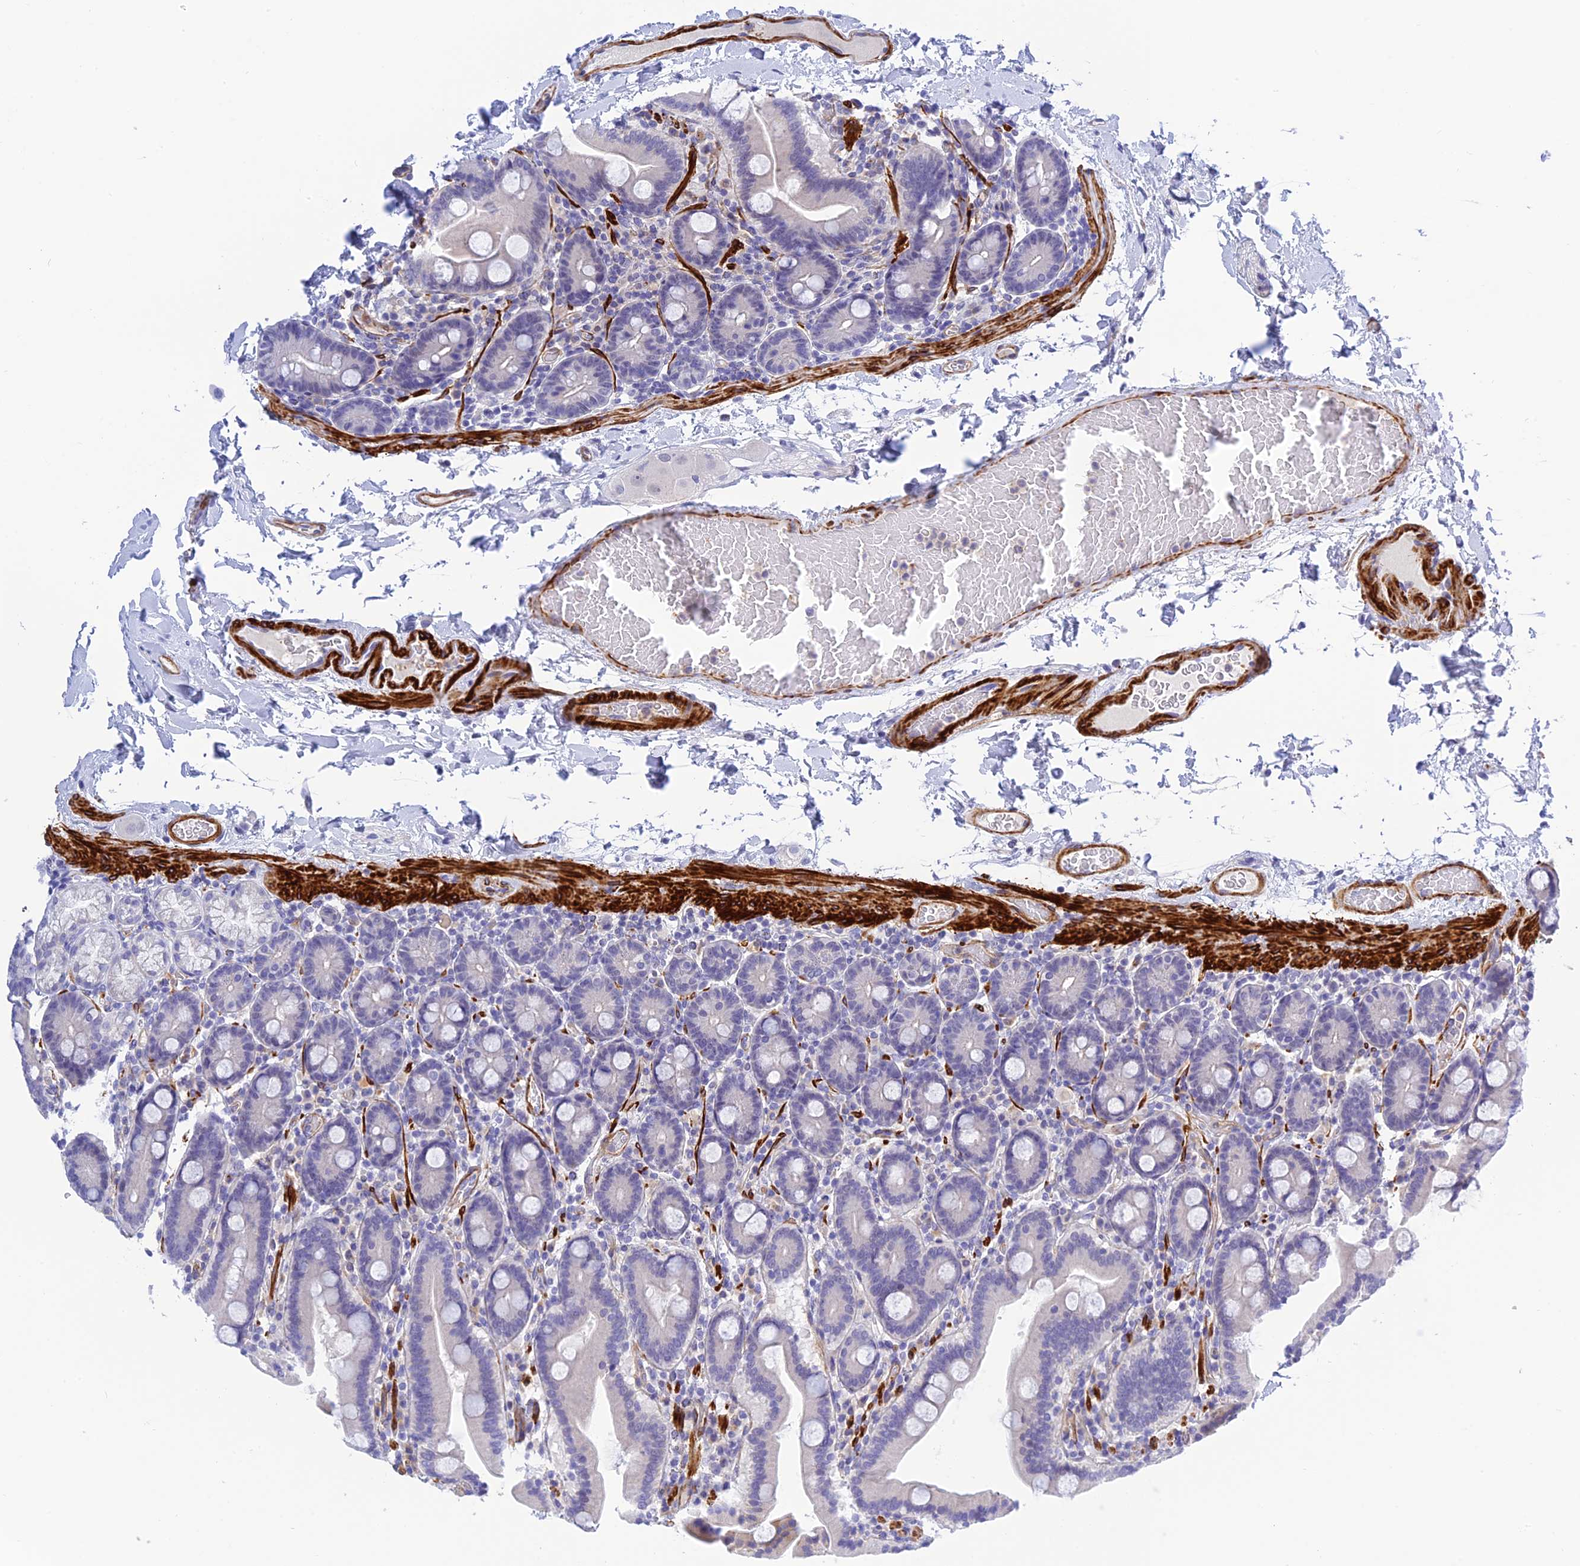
{"staining": {"intensity": "weak", "quantity": "<25%", "location": "cytoplasmic/membranous"}, "tissue": "duodenum", "cell_type": "Glandular cells", "image_type": "normal", "snomed": [{"axis": "morphology", "description": "Normal tissue, NOS"}, {"axis": "topography", "description": "Duodenum"}], "caption": "IHC photomicrograph of normal duodenum: human duodenum stained with DAB displays no significant protein positivity in glandular cells.", "gene": "ZDHHC16", "patient": {"sex": "male", "age": 55}}